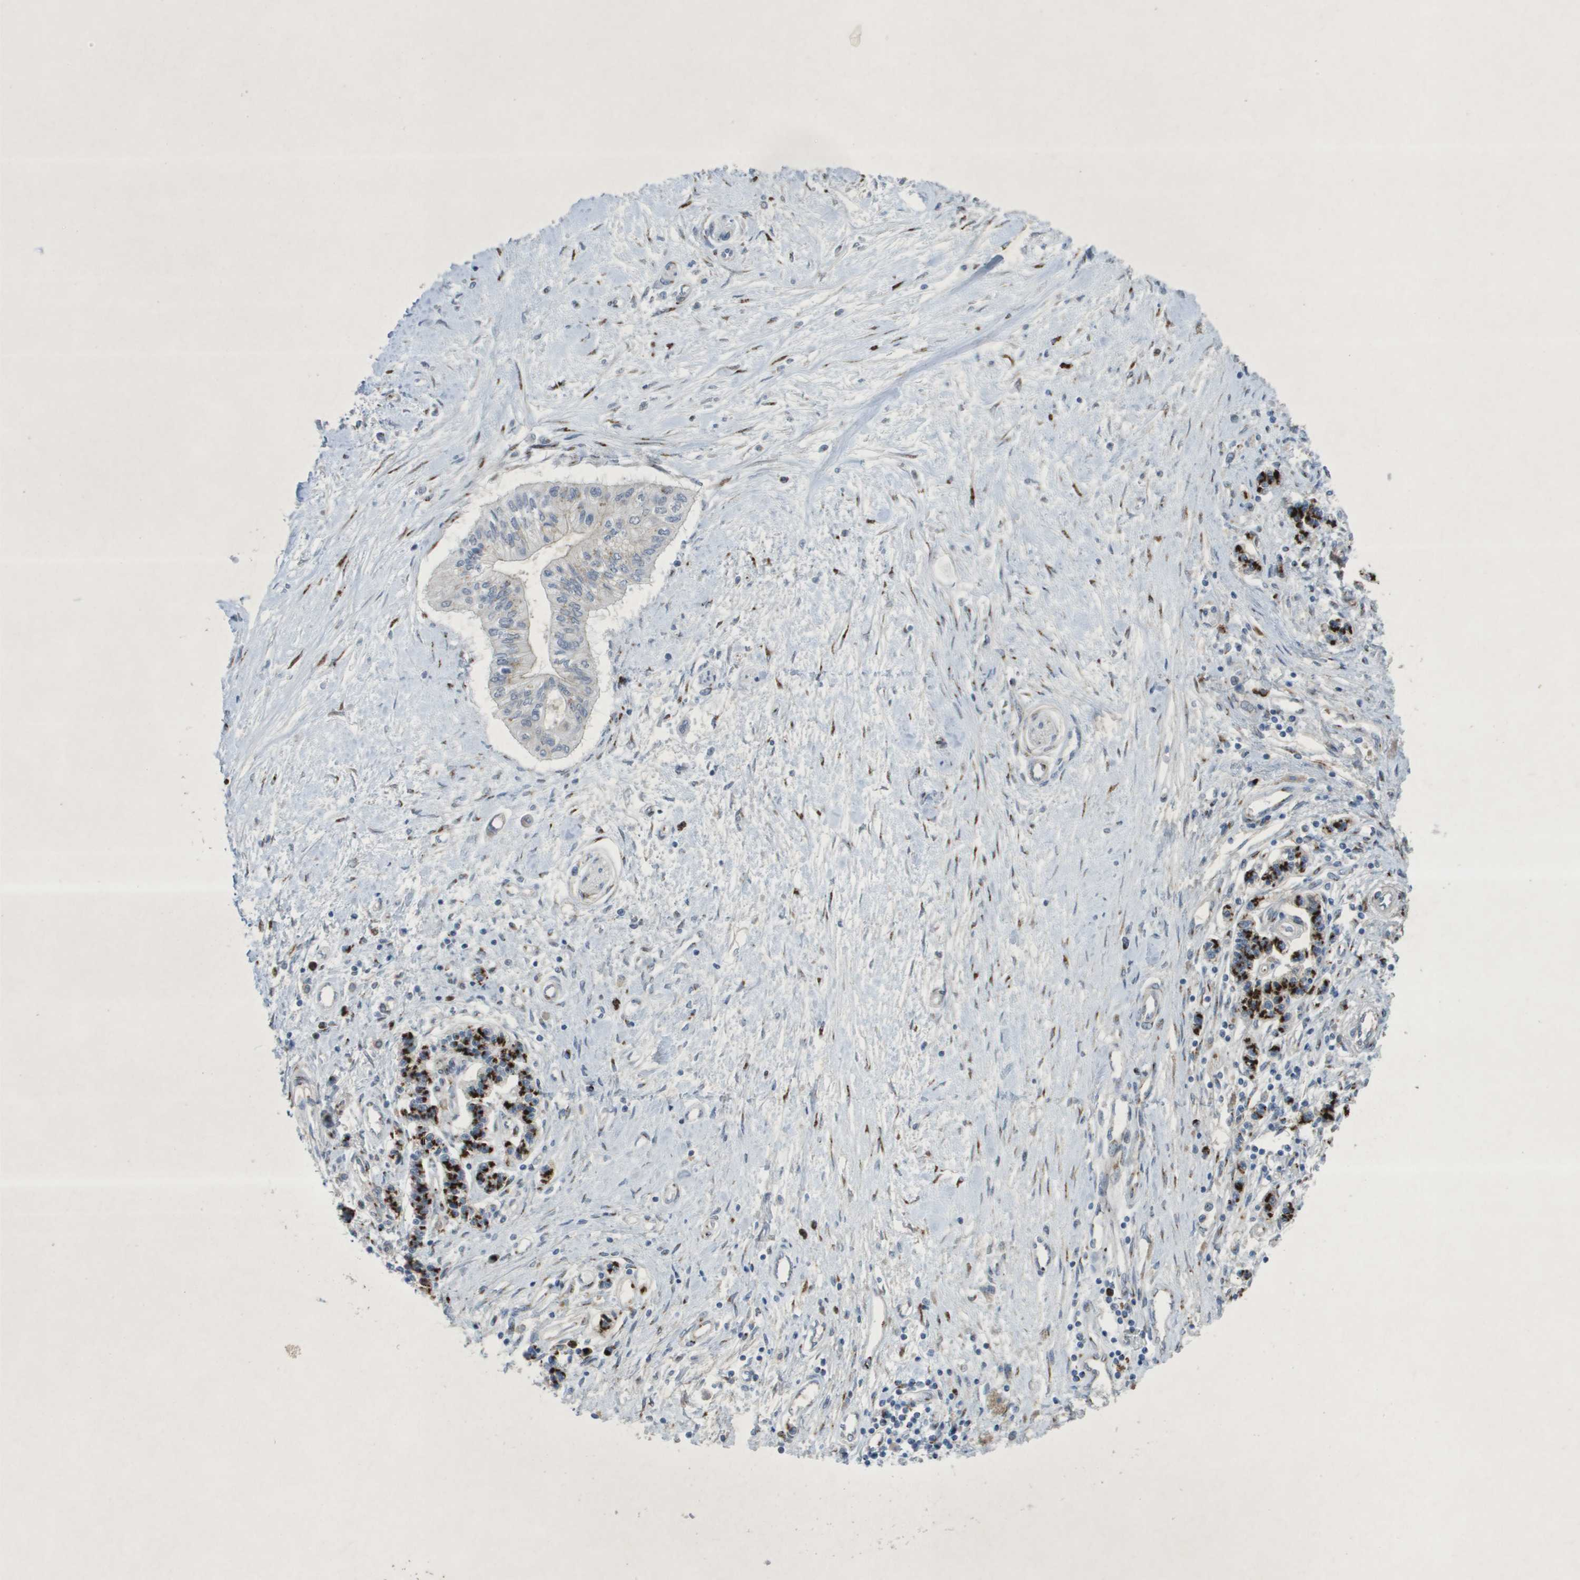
{"staining": {"intensity": "strong", "quantity": "25%-75%", "location": "cytoplasmic/membranous"}, "tissue": "pancreatic cancer", "cell_type": "Tumor cells", "image_type": "cancer", "snomed": [{"axis": "morphology", "description": "Adenocarcinoma, NOS"}, {"axis": "topography", "description": "Pancreas"}], "caption": "The micrograph displays a brown stain indicating the presence of a protein in the cytoplasmic/membranous of tumor cells in pancreatic cancer.", "gene": "QSOX2", "patient": {"sex": "female", "age": 77}}